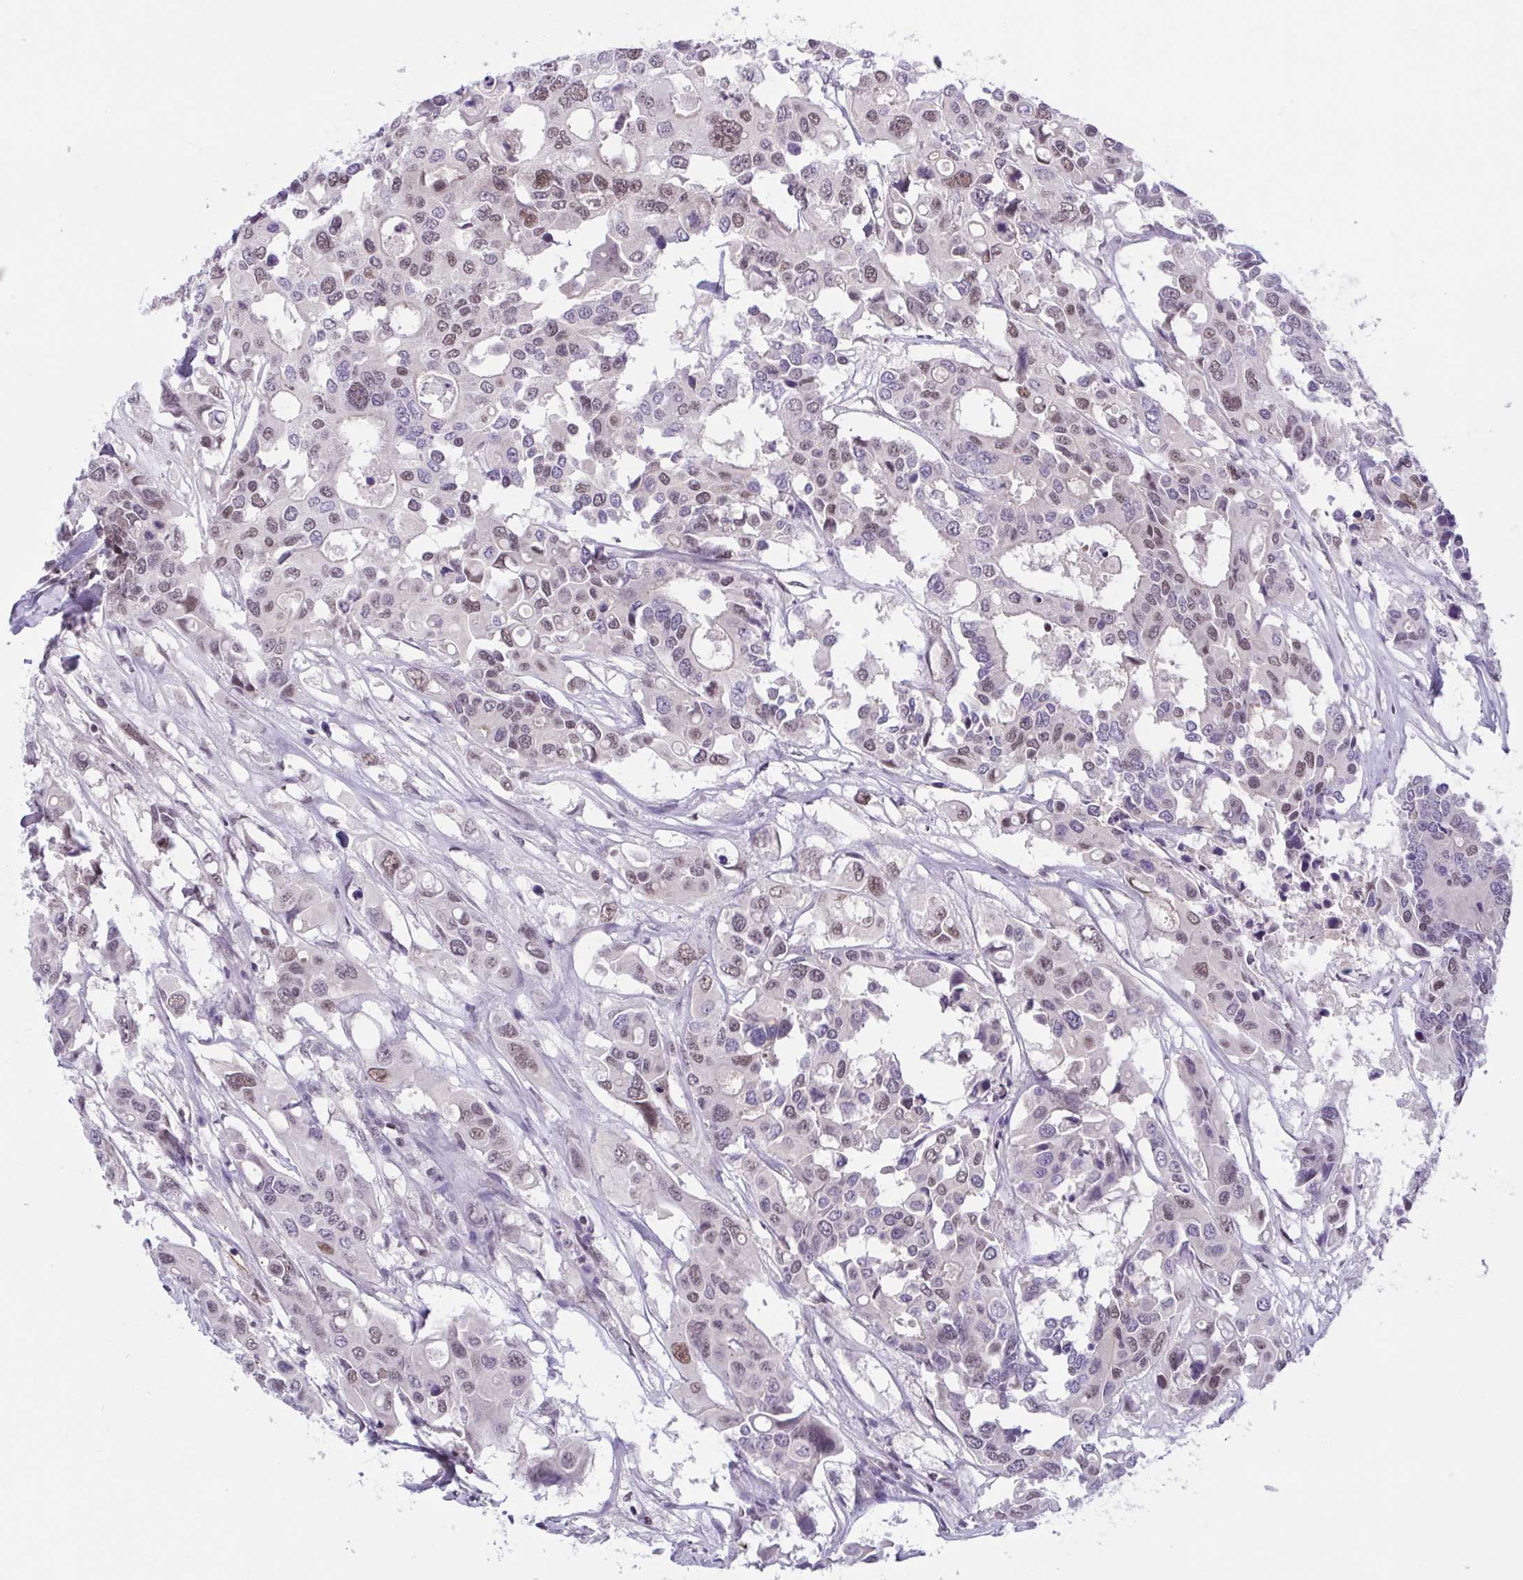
{"staining": {"intensity": "weak", "quantity": "25%-75%", "location": "nuclear"}, "tissue": "colorectal cancer", "cell_type": "Tumor cells", "image_type": "cancer", "snomed": [{"axis": "morphology", "description": "Adenocarcinoma, NOS"}, {"axis": "topography", "description": "Colon"}], "caption": "The photomicrograph shows immunohistochemical staining of colorectal cancer. There is weak nuclear staining is present in about 25%-75% of tumor cells.", "gene": "TTC7B", "patient": {"sex": "male", "age": 77}}